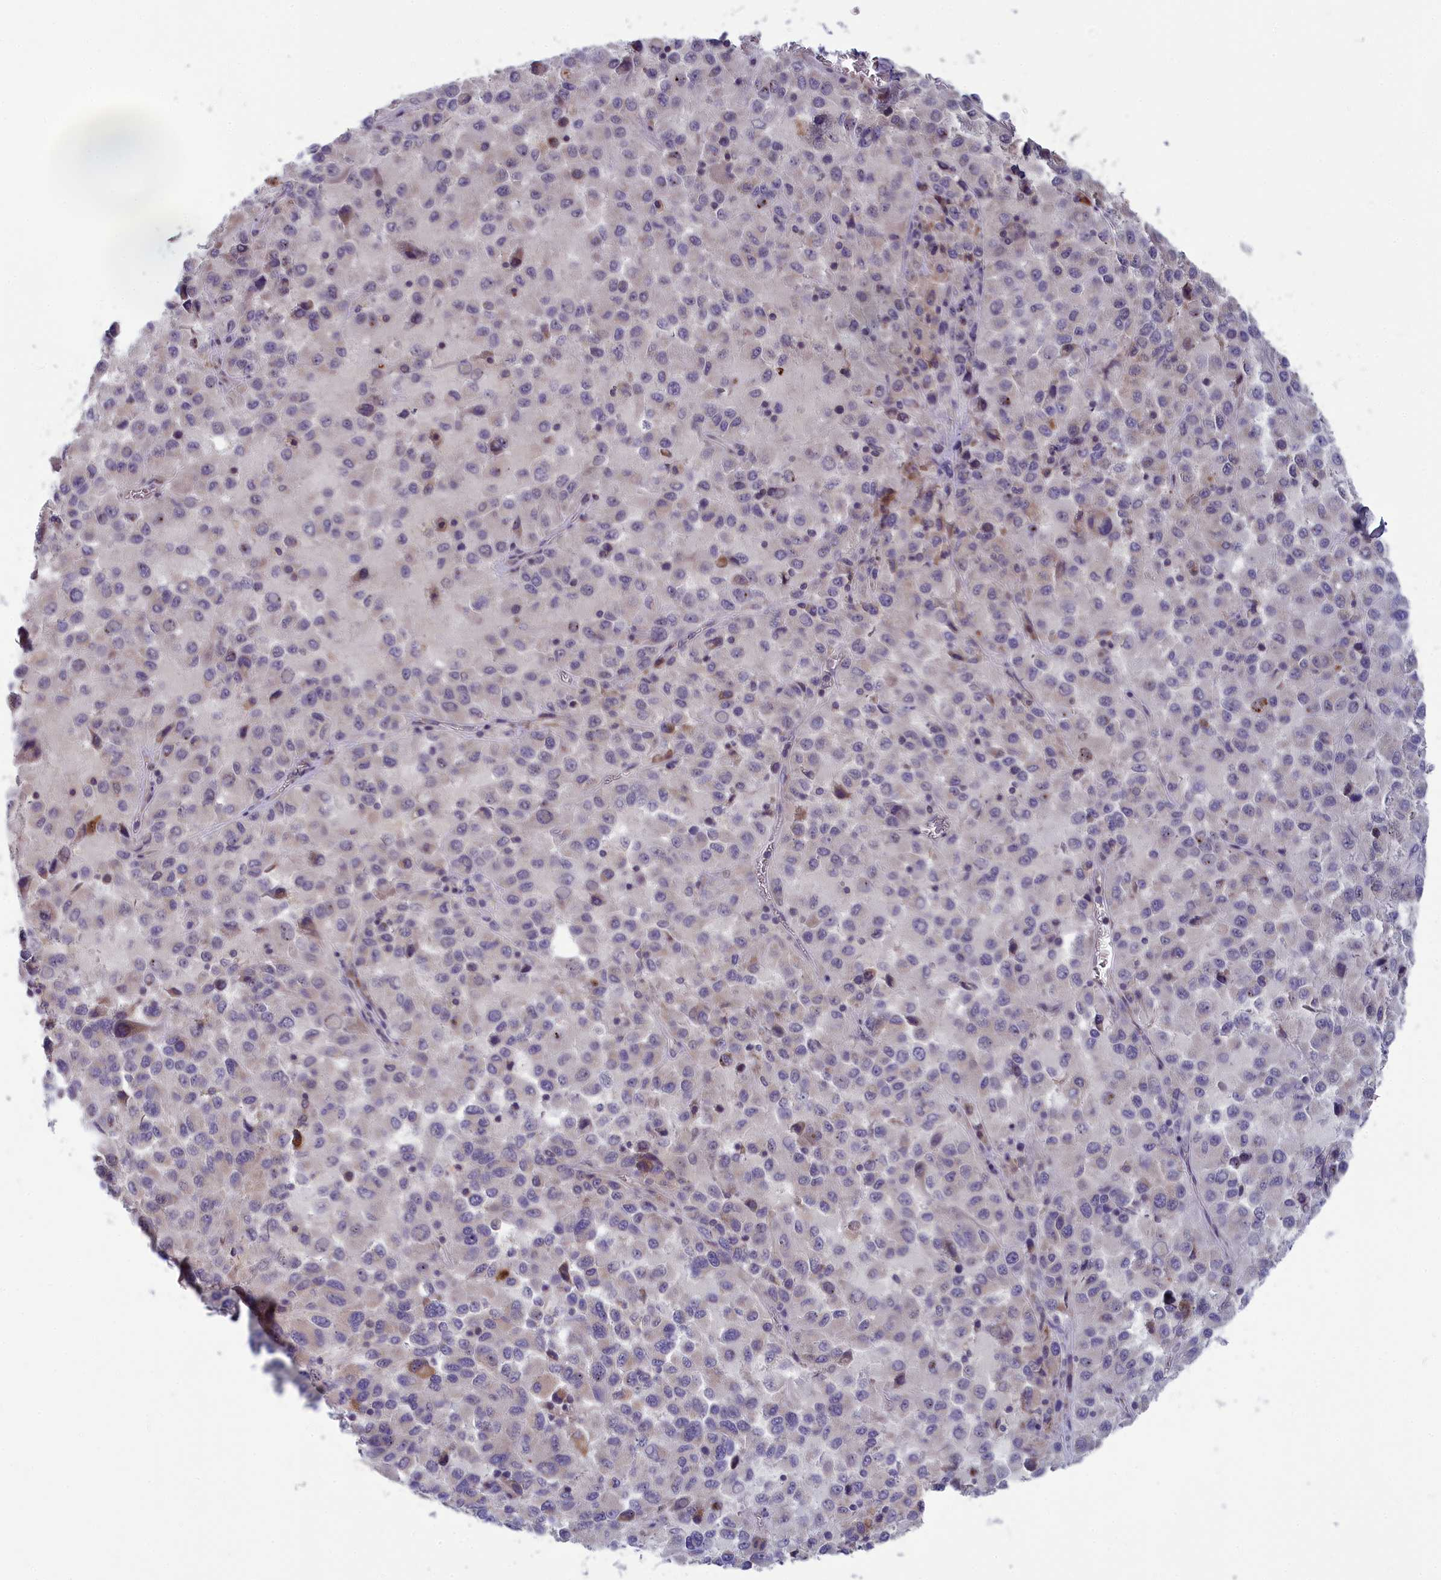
{"staining": {"intensity": "negative", "quantity": "none", "location": "none"}, "tissue": "melanoma", "cell_type": "Tumor cells", "image_type": "cancer", "snomed": [{"axis": "morphology", "description": "Malignant melanoma, Metastatic site"}, {"axis": "topography", "description": "Lung"}], "caption": "The immunohistochemistry micrograph has no significant expression in tumor cells of malignant melanoma (metastatic site) tissue. Nuclei are stained in blue.", "gene": "MRI1", "patient": {"sex": "male", "age": 64}}